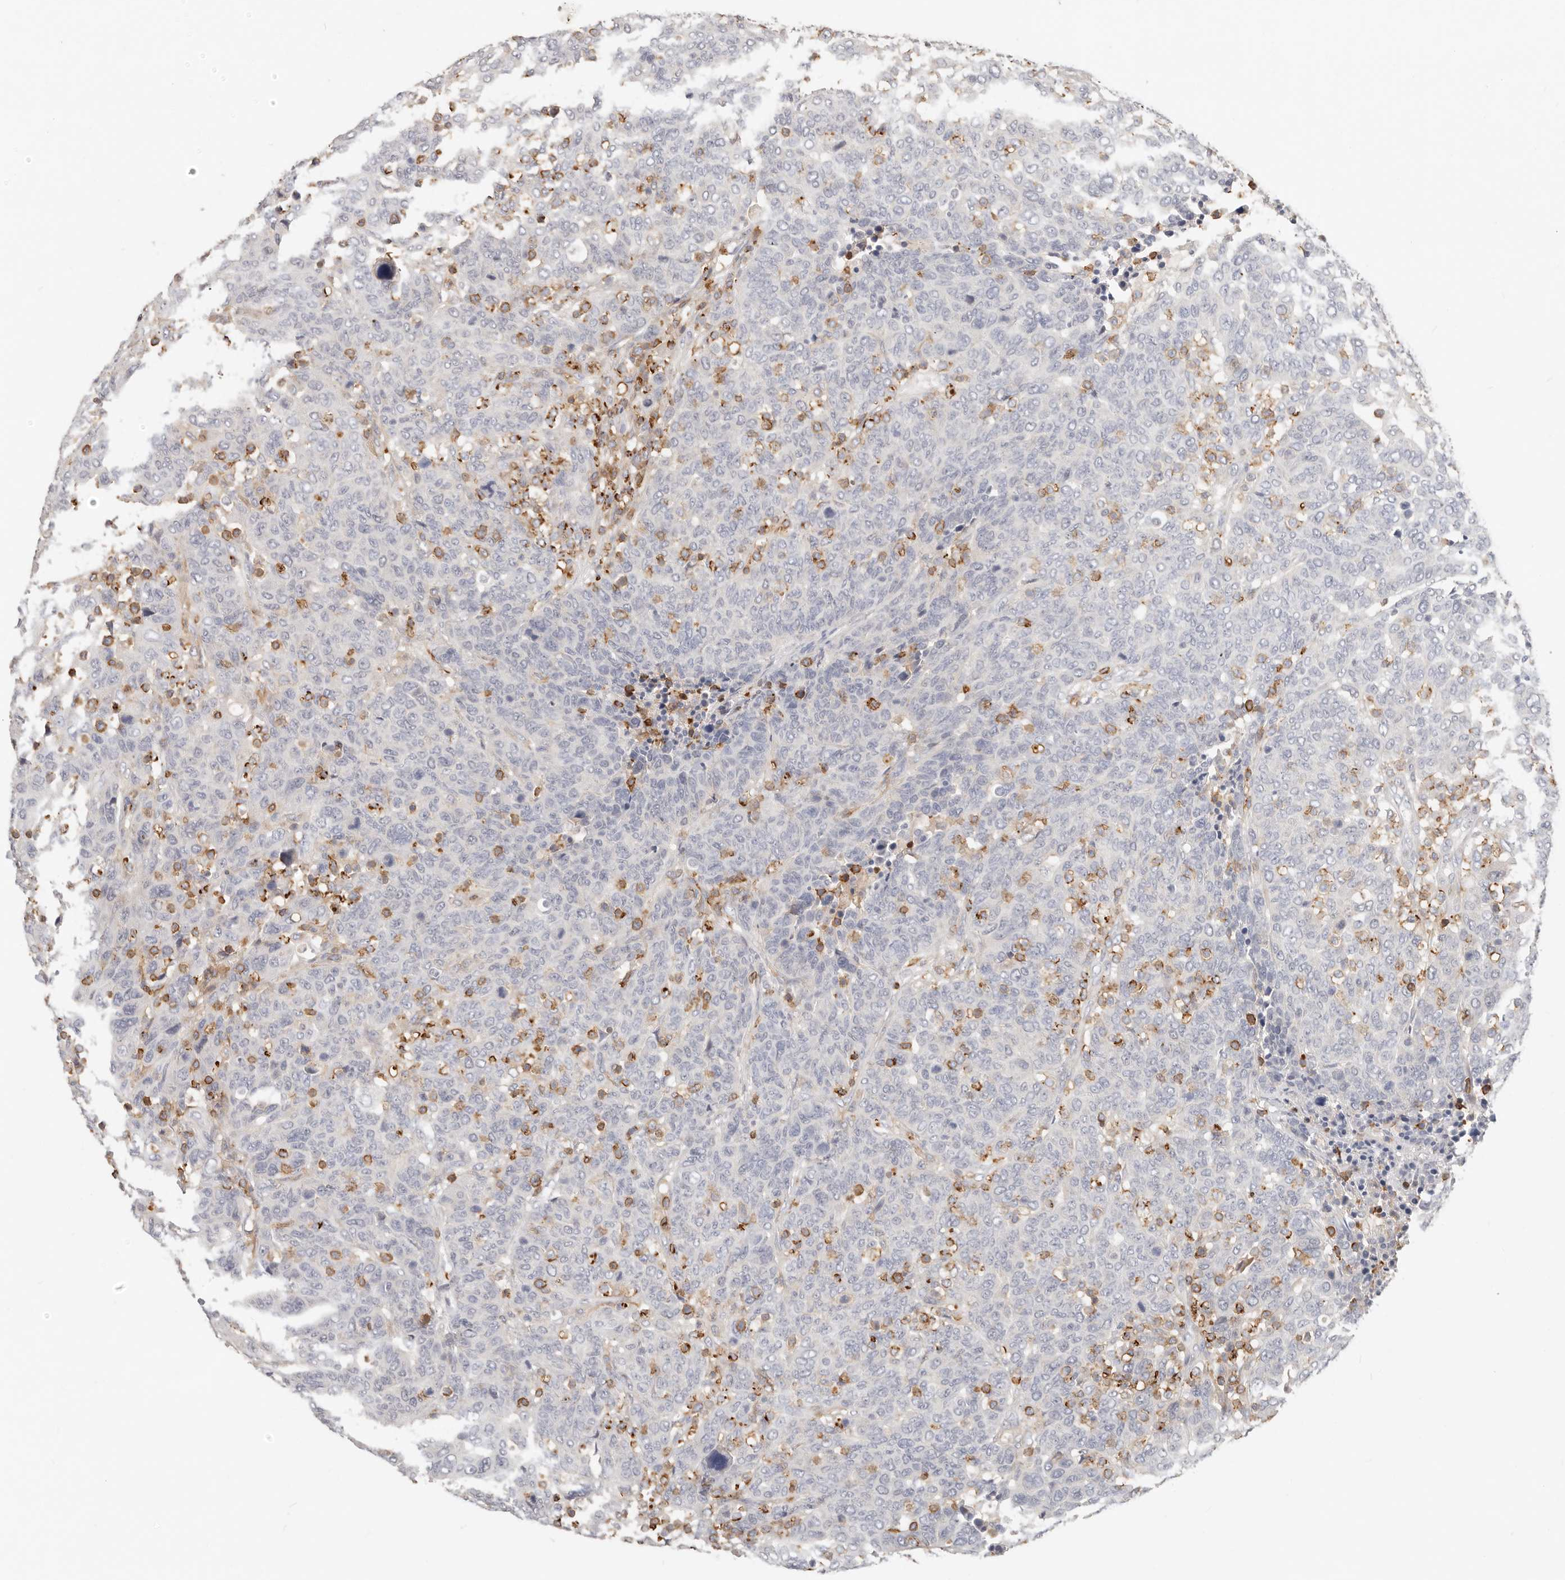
{"staining": {"intensity": "negative", "quantity": "none", "location": "none"}, "tissue": "breast cancer", "cell_type": "Tumor cells", "image_type": "cancer", "snomed": [{"axis": "morphology", "description": "Duct carcinoma"}, {"axis": "topography", "description": "Breast"}], "caption": "Tumor cells show no significant protein positivity in breast cancer.", "gene": "TMEM63B", "patient": {"sex": "female", "age": 37}}